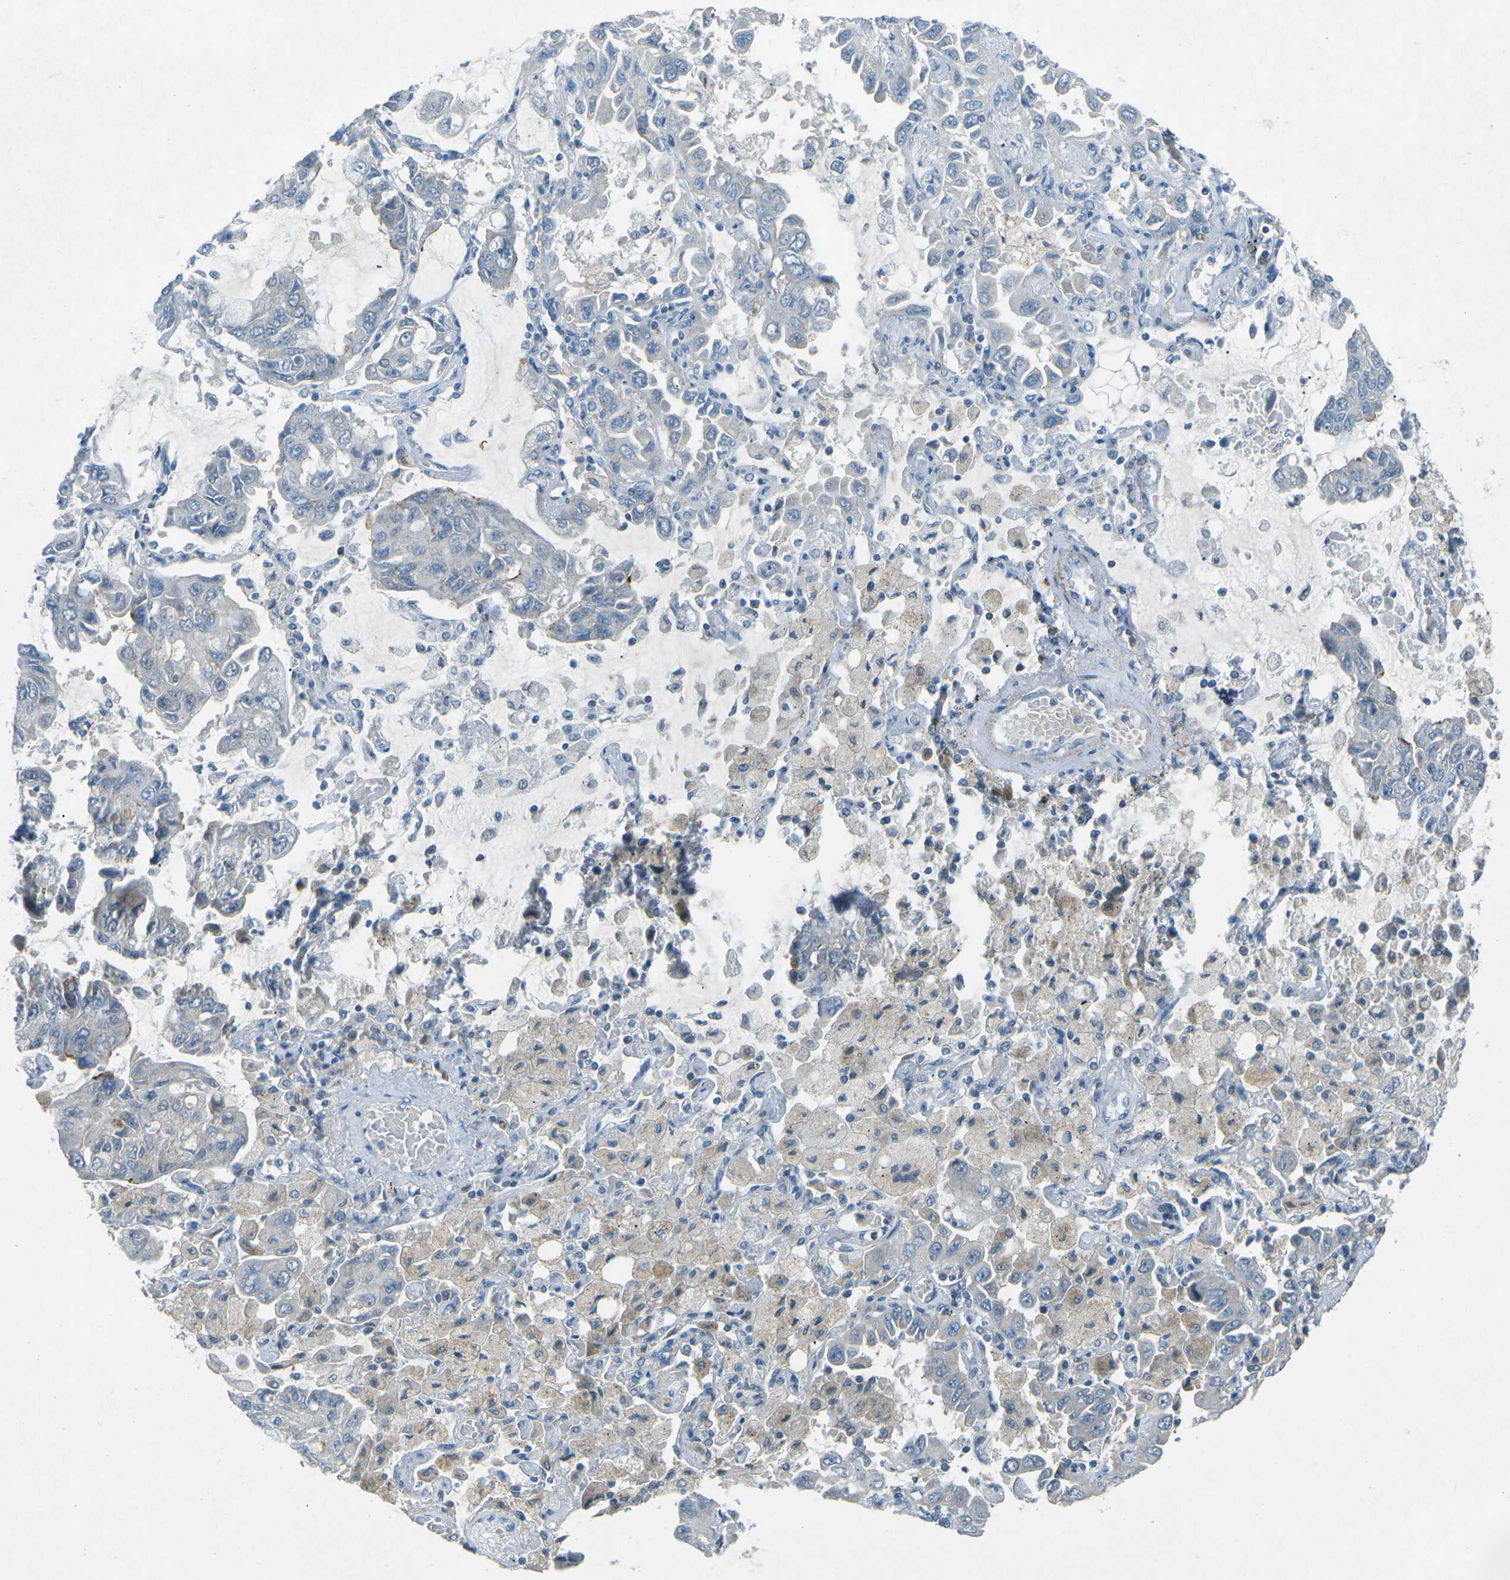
{"staining": {"intensity": "negative", "quantity": "none", "location": "none"}, "tissue": "lung cancer", "cell_type": "Tumor cells", "image_type": "cancer", "snomed": [{"axis": "morphology", "description": "Adenocarcinoma, NOS"}, {"axis": "topography", "description": "Lung"}], "caption": "The immunohistochemistry (IHC) image has no significant positivity in tumor cells of lung adenocarcinoma tissue.", "gene": "PRKCA", "patient": {"sex": "male", "age": 64}}